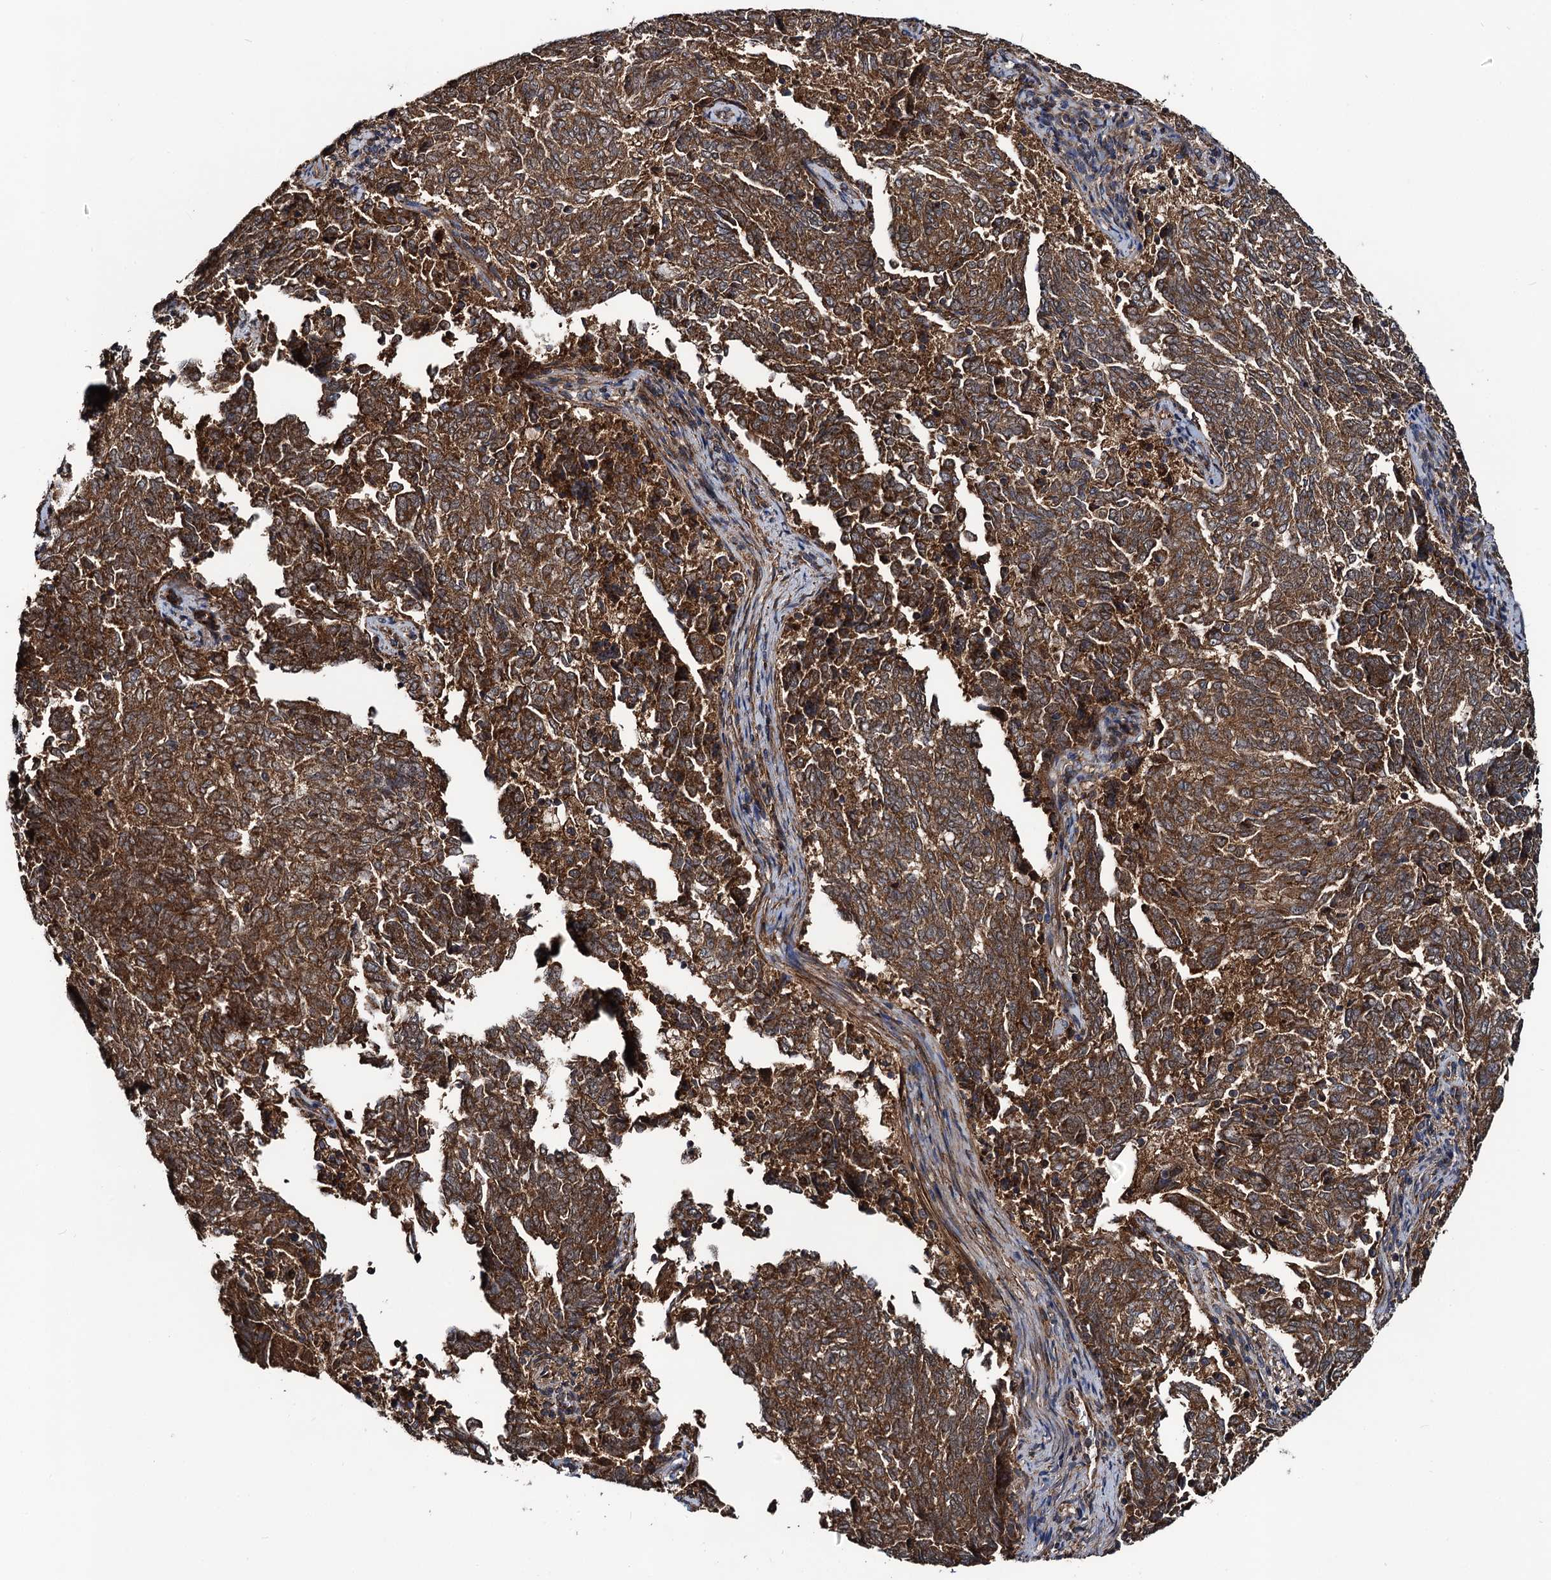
{"staining": {"intensity": "strong", "quantity": ">75%", "location": "cytoplasmic/membranous"}, "tissue": "endometrial cancer", "cell_type": "Tumor cells", "image_type": "cancer", "snomed": [{"axis": "morphology", "description": "Adenocarcinoma, NOS"}, {"axis": "topography", "description": "Endometrium"}], "caption": "Immunohistochemistry (IHC) micrograph of endometrial adenocarcinoma stained for a protein (brown), which reveals high levels of strong cytoplasmic/membranous staining in about >75% of tumor cells.", "gene": "NEK1", "patient": {"sex": "female", "age": 80}}